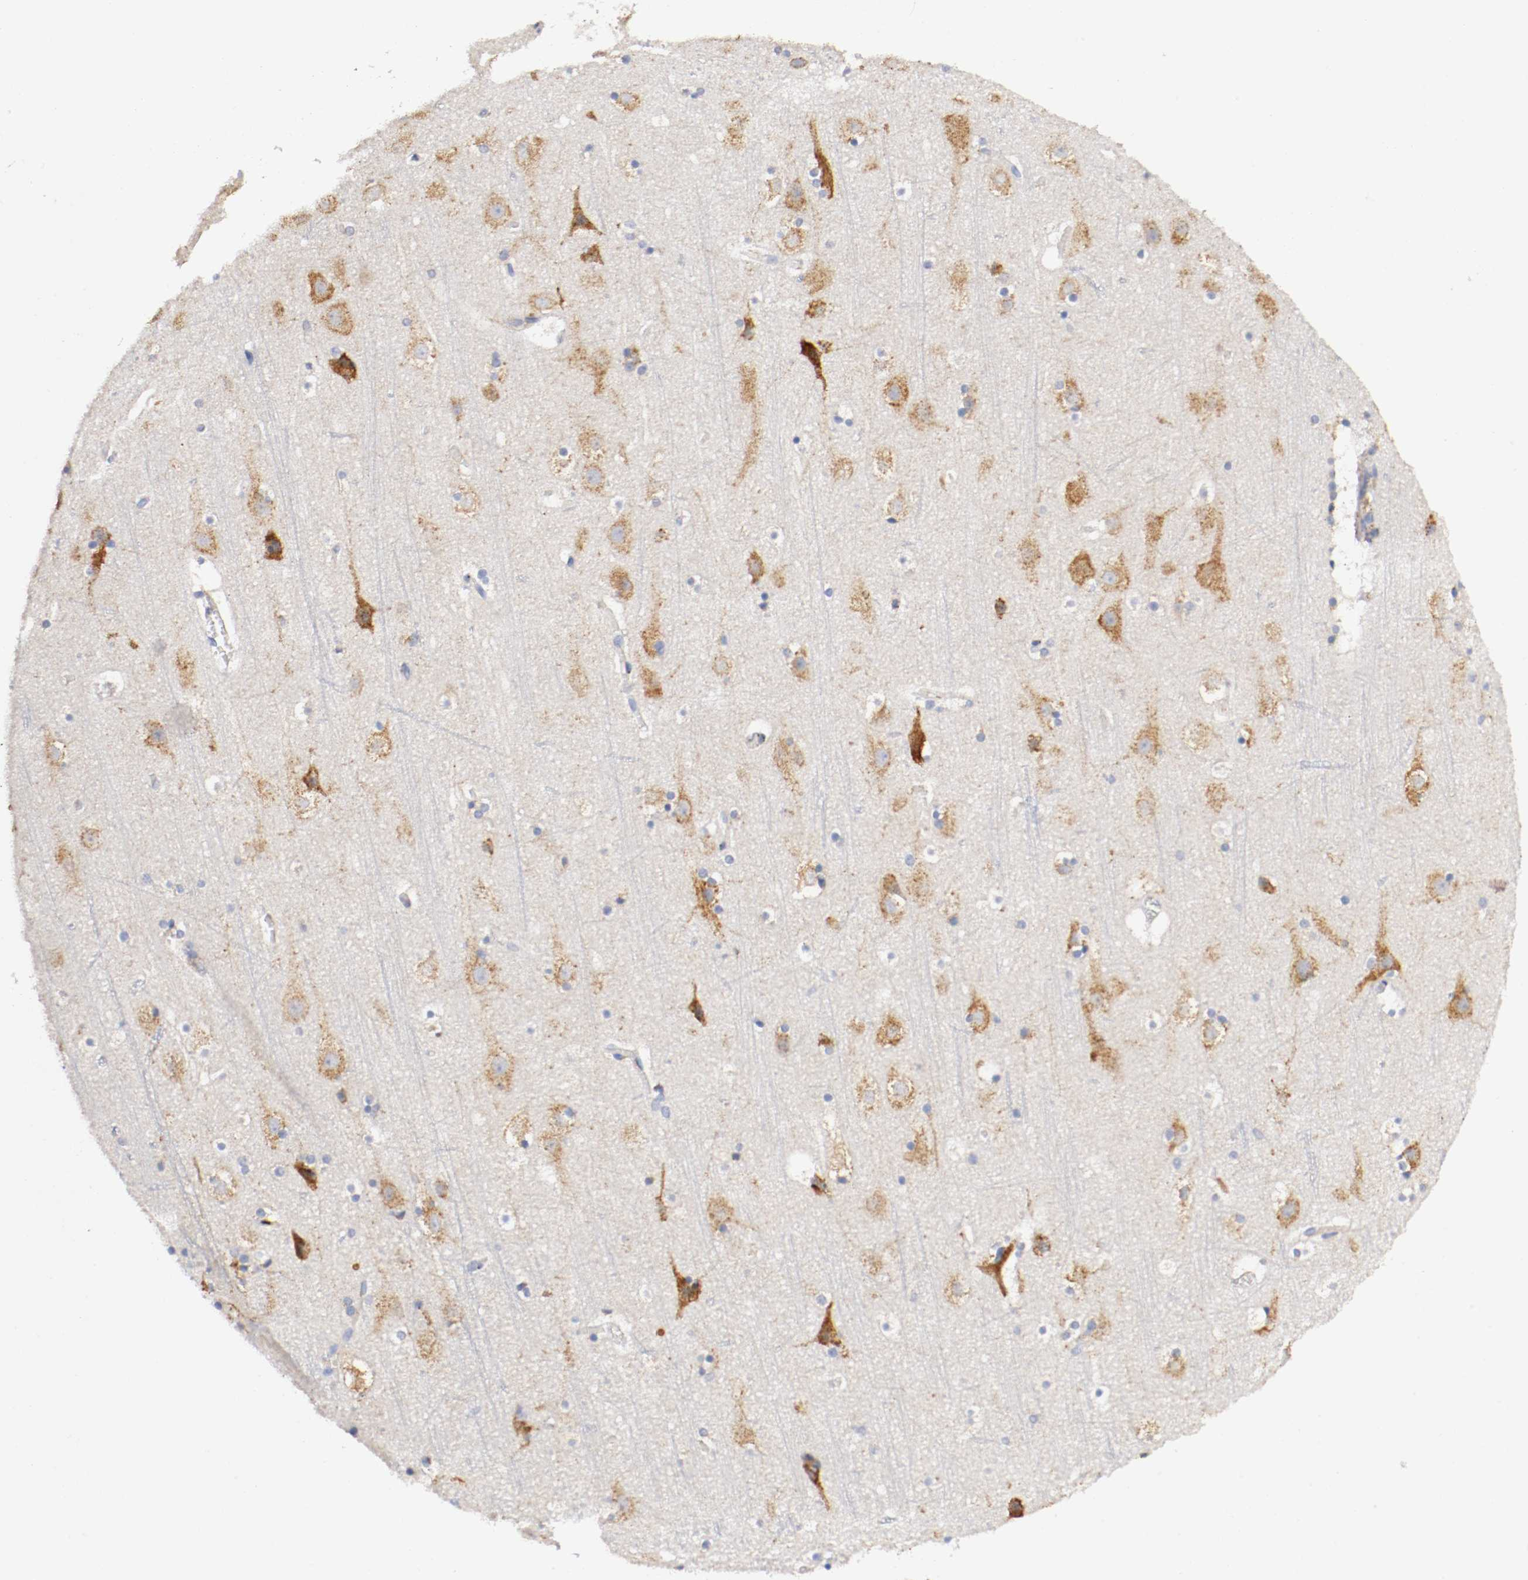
{"staining": {"intensity": "negative", "quantity": "none", "location": "none"}, "tissue": "cerebral cortex", "cell_type": "Endothelial cells", "image_type": "normal", "snomed": [{"axis": "morphology", "description": "Normal tissue, NOS"}, {"axis": "topography", "description": "Cerebral cortex"}], "caption": "IHC of normal human cerebral cortex exhibits no expression in endothelial cells. (DAB immunohistochemistry (IHC), high magnification).", "gene": "TRAF2", "patient": {"sex": "male", "age": 45}}